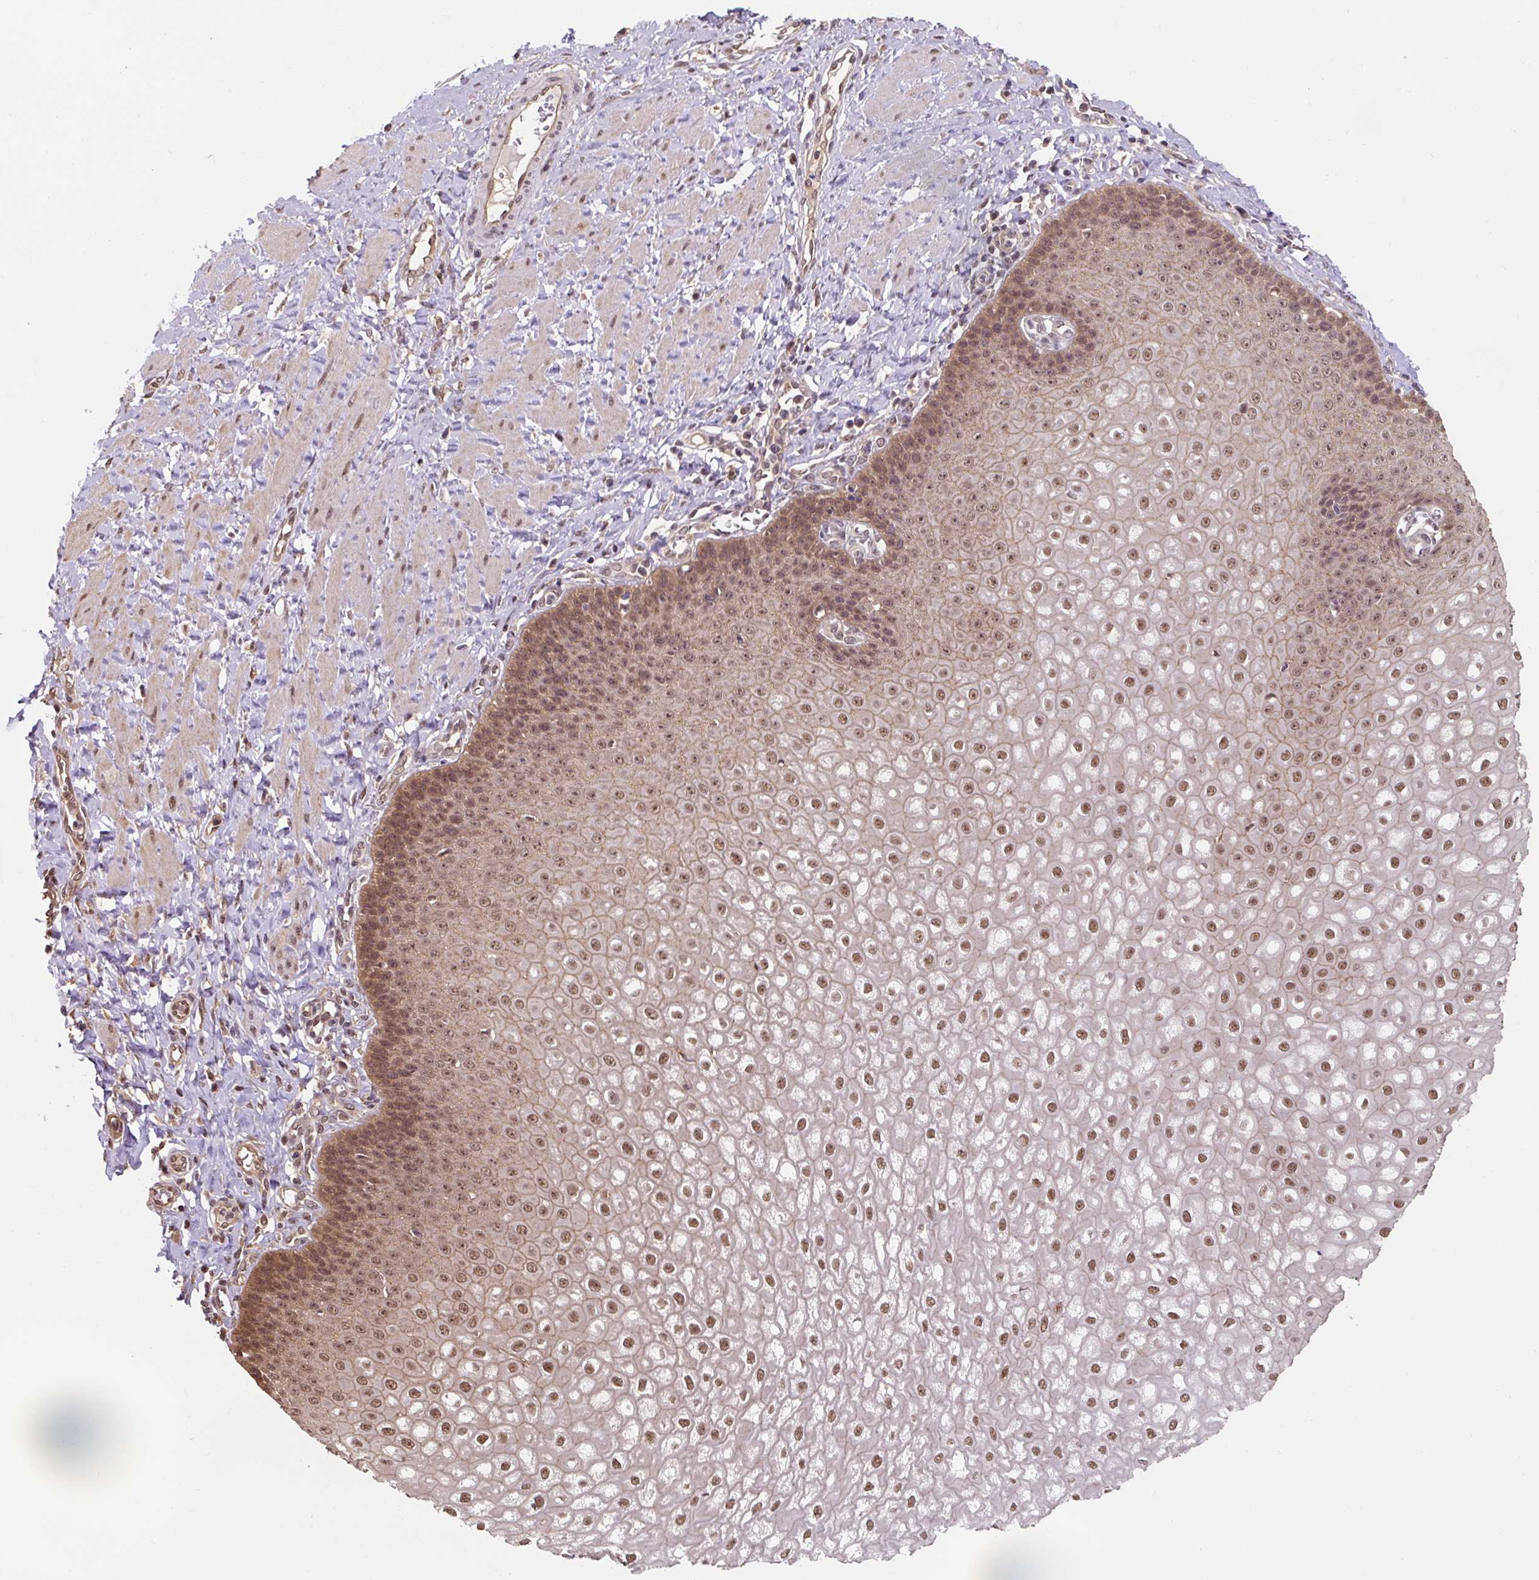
{"staining": {"intensity": "moderate", "quantity": ">75%", "location": "cytoplasmic/membranous,nuclear"}, "tissue": "esophagus", "cell_type": "Squamous epithelial cells", "image_type": "normal", "snomed": [{"axis": "morphology", "description": "Normal tissue, NOS"}, {"axis": "topography", "description": "Esophagus"}], "caption": "A histopathology image of human esophagus stained for a protein shows moderate cytoplasmic/membranous,nuclear brown staining in squamous epithelial cells. The staining was performed using DAB, with brown indicating positive protein expression. Nuclei are stained blue with hematoxylin.", "gene": "ST13", "patient": {"sex": "male", "age": 67}}